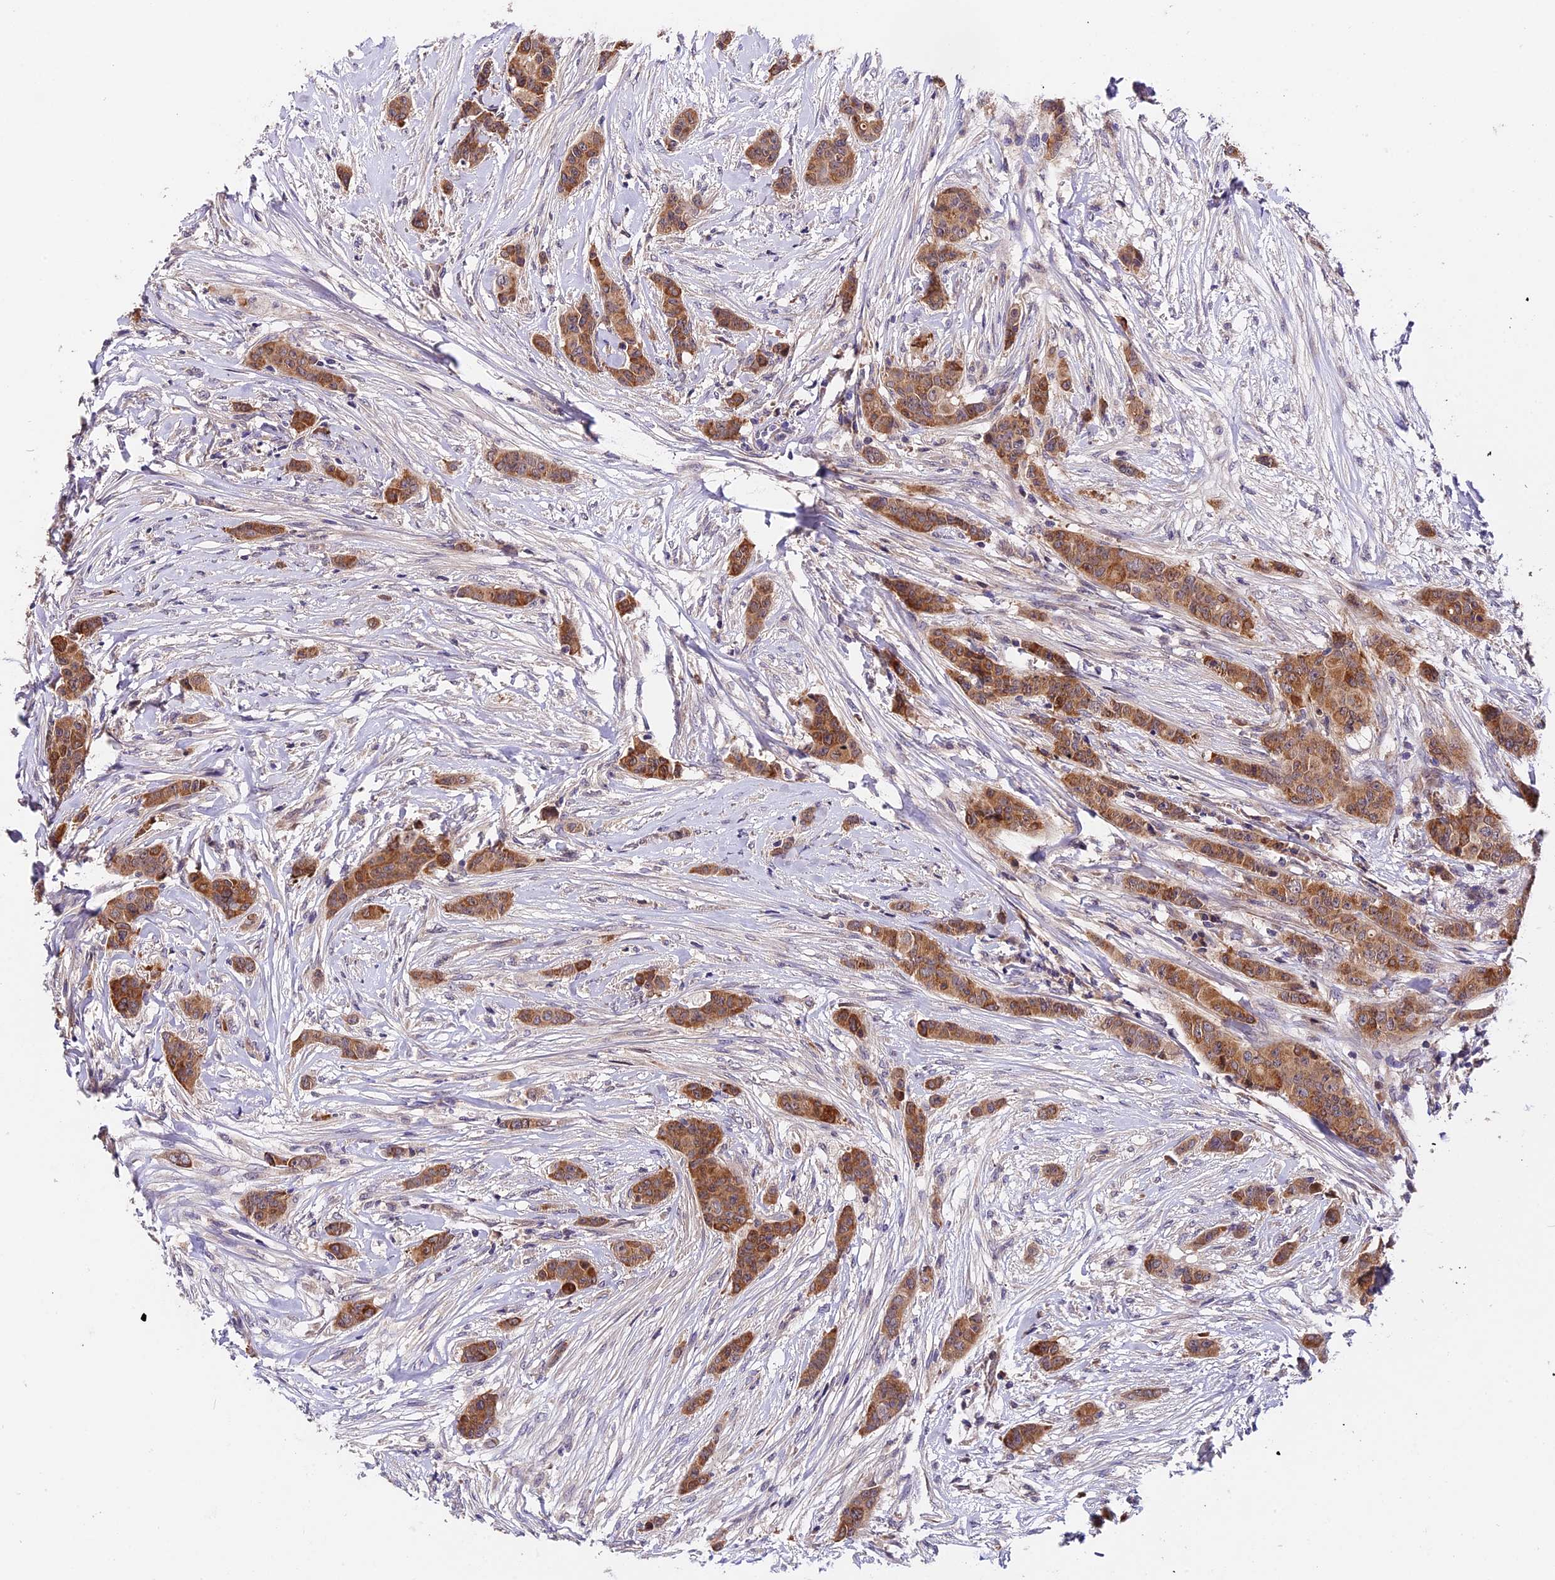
{"staining": {"intensity": "moderate", "quantity": ">75%", "location": "cytoplasmic/membranous"}, "tissue": "breast cancer", "cell_type": "Tumor cells", "image_type": "cancer", "snomed": [{"axis": "morphology", "description": "Duct carcinoma"}, {"axis": "topography", "description": "Breast"}], "caption": "Protein analysis of breast cancer tissue reveals moderate cytoplasmic/membranous staining in approximately >75% of tumor cells. (DAB (3,3'-diaminobenzidine) IHC with brightfield microscopy, high magnification).", "gene": "TRMT1", "patient": {"sex": "female", "age": 40}}